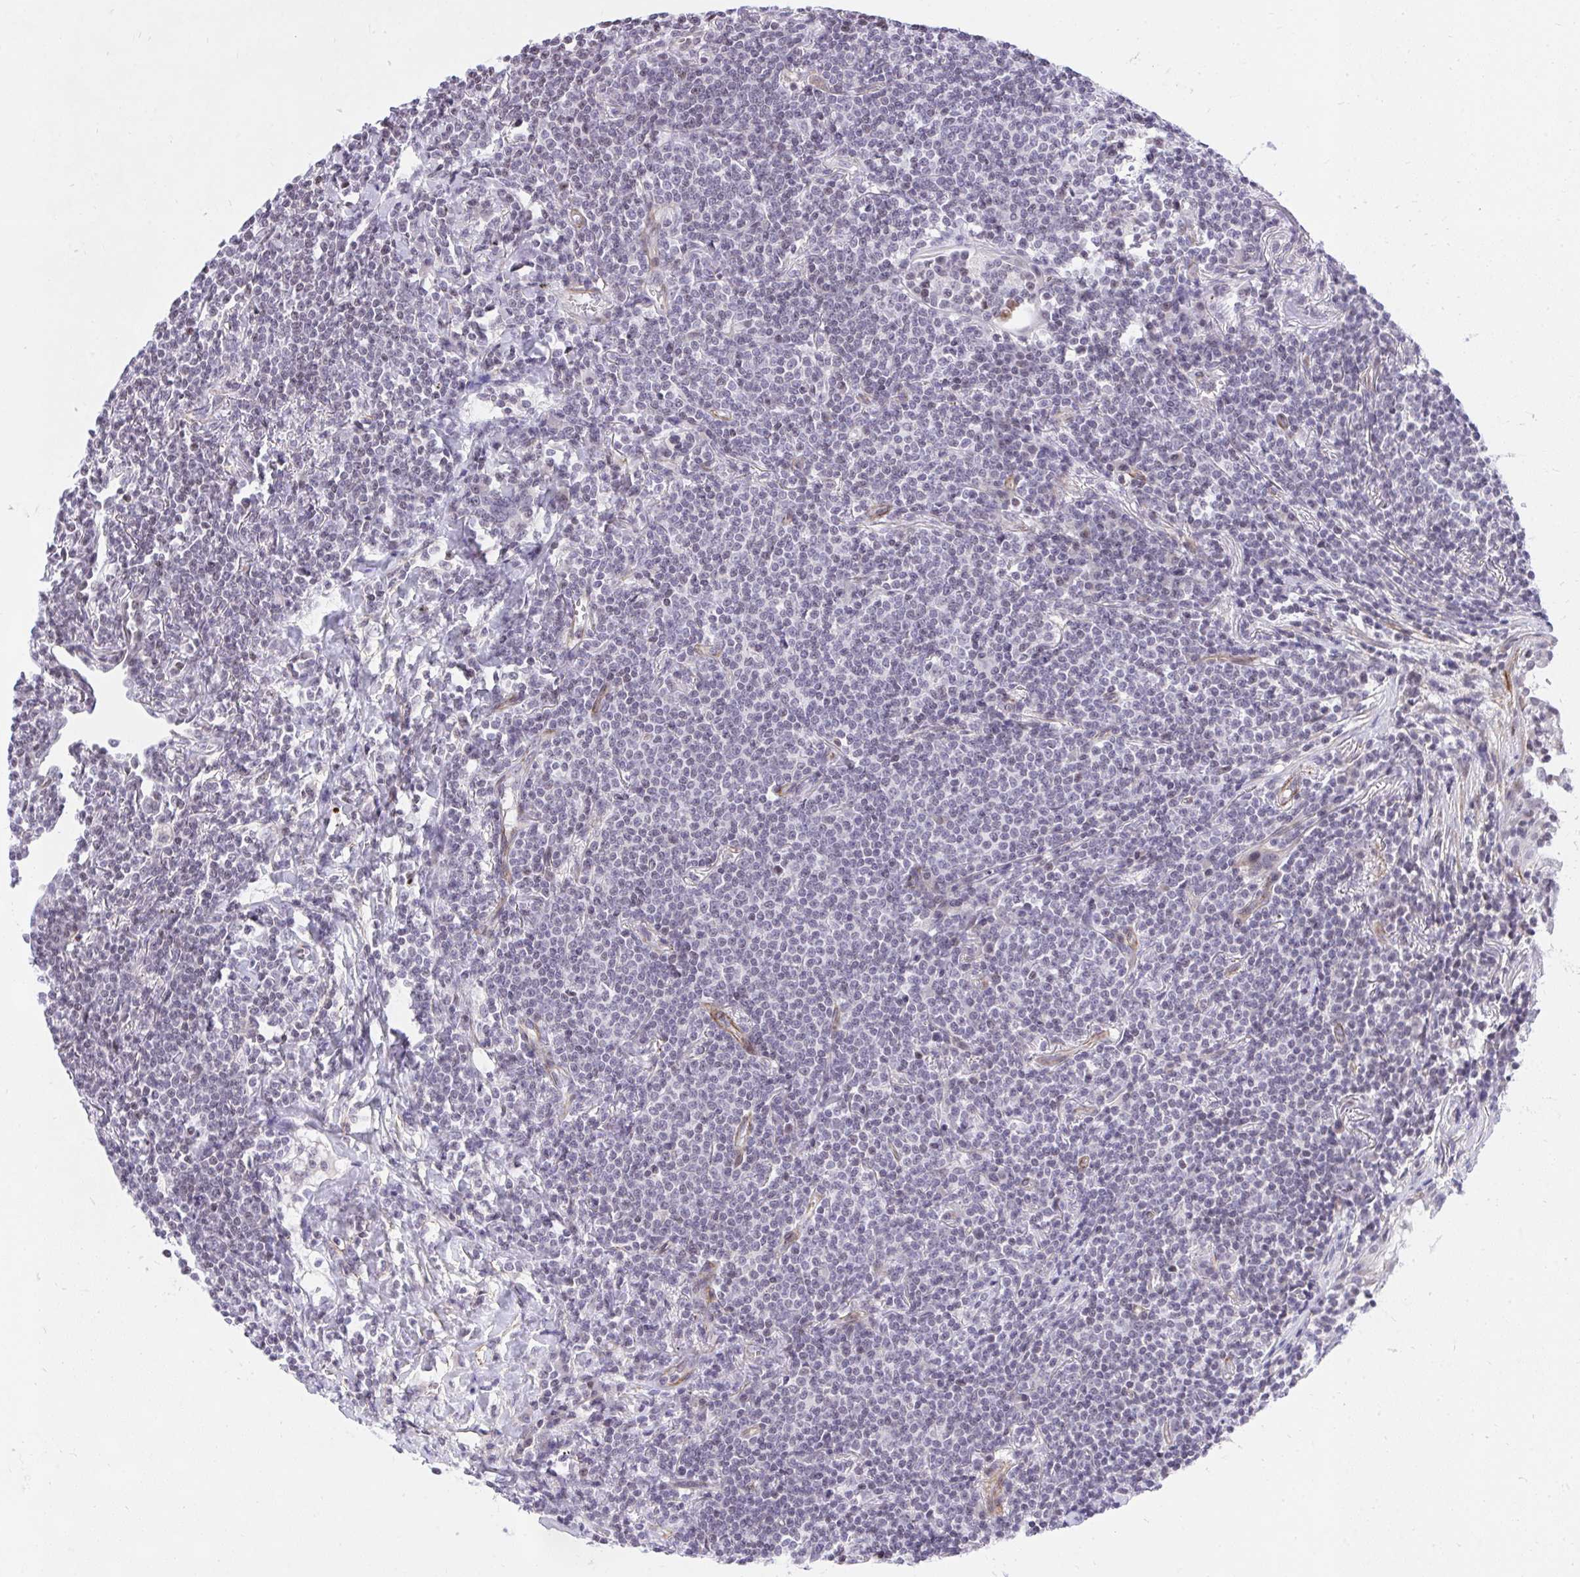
{"staining": {"intensity": "negative", "quantity": "none", "location": "none"}, "tissue": "lymphoma", "cell_type": "Tumor cells", "image_type": "cancer", "snomed": [{"axis": "morphology", "description": "Malignant lymphoma, non-Hodgkin's type, Low grade"}, {"axis": "topography", "description": "Lung"}], "caption": "Immunohistochemical staining of lymphoma exhibits no significant staining in tumor cells.", "gene": "KCNN4", "patient": {"sex": "female", "age": 71}}